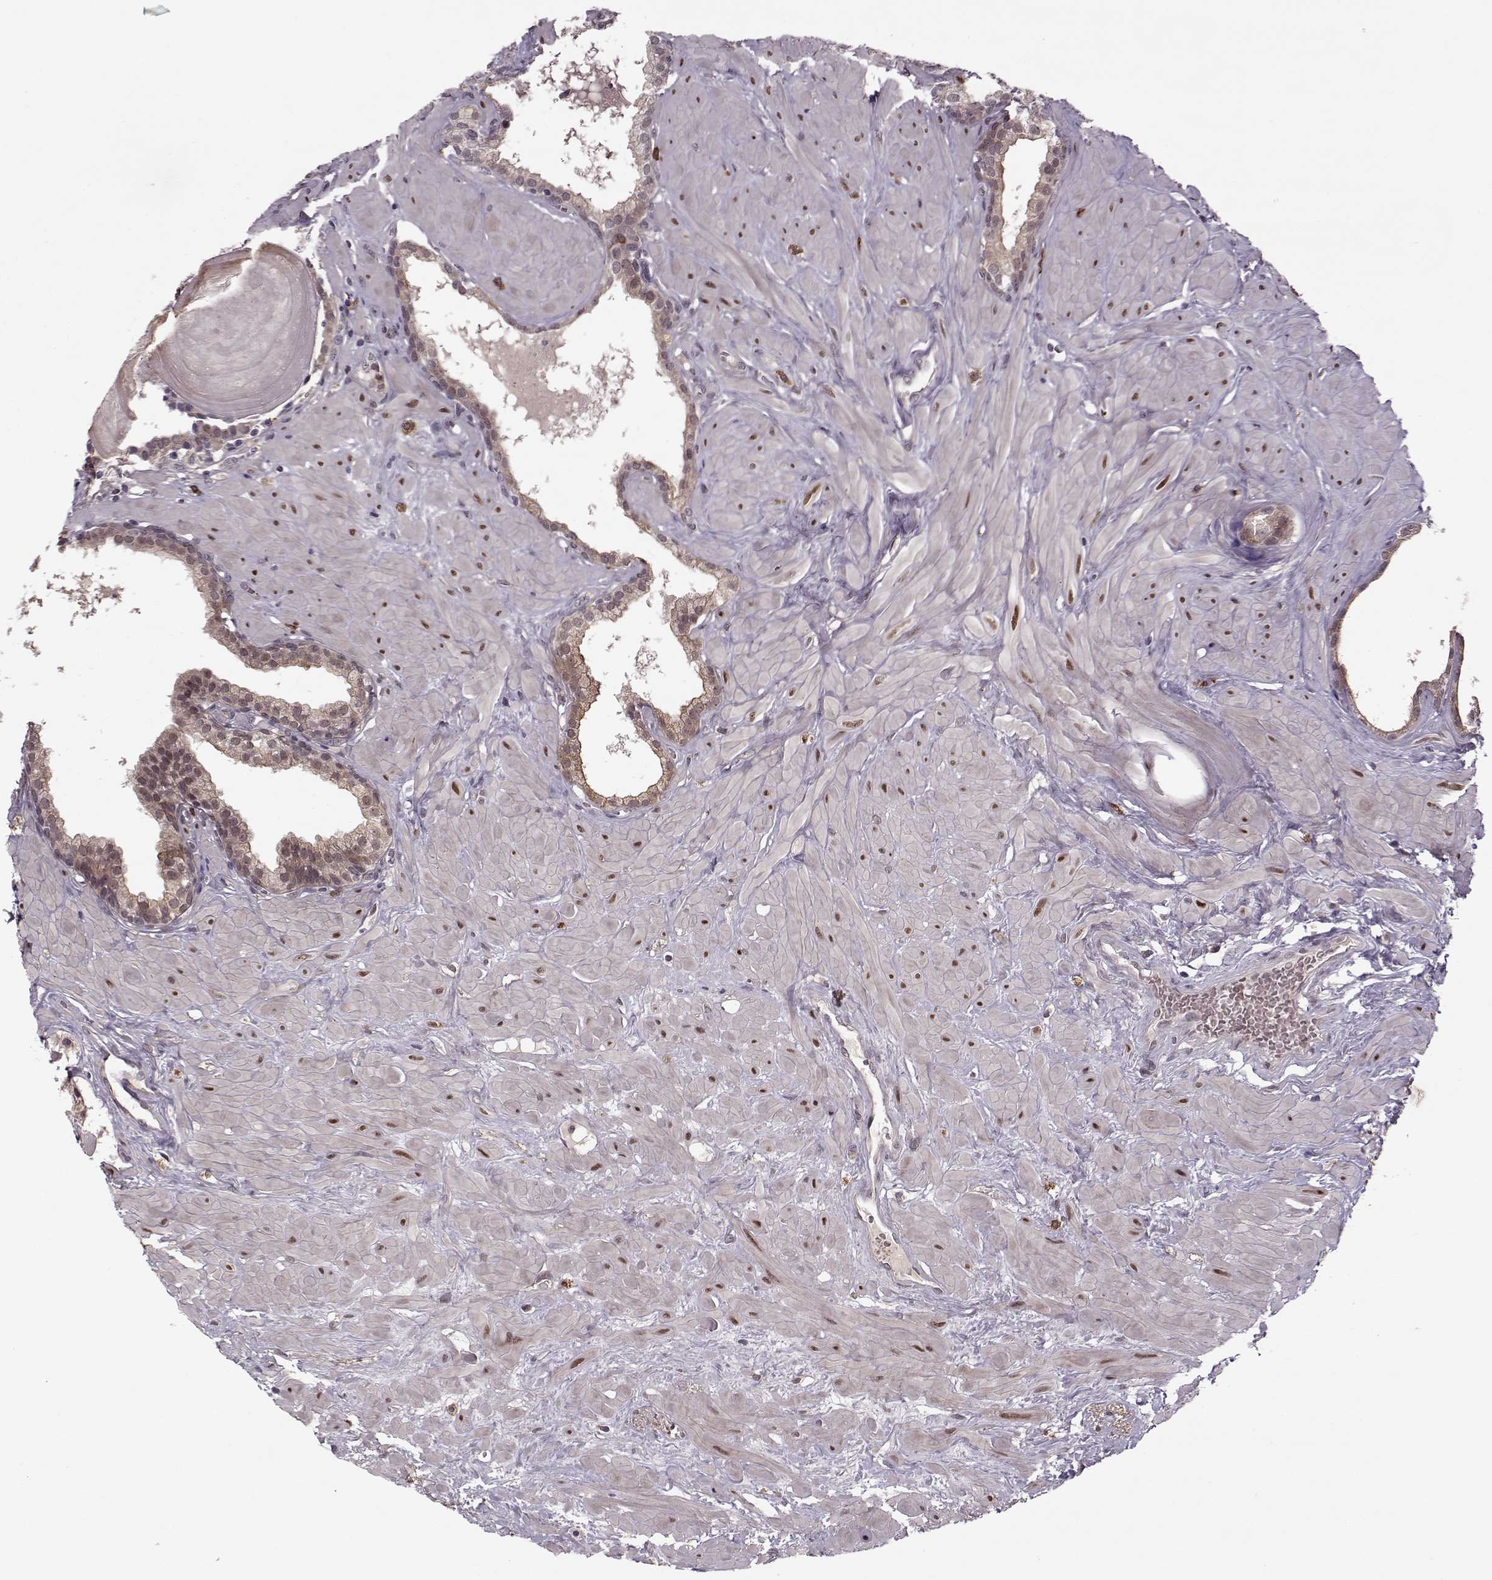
{"staining": {"intensity": "strong", "quantity": "25%-75%", "location": "cytoplasmic/membranous"}, "tissue": "prostate", "cell_type": "Glandular cells", "image_type": "normal", "snomed": [{"axis": "morphology", "description": "Normal tissue, NOS"}, {"axis": "topography", "description": "Prostate"}], "caption": "This is an image of immunohistochemistry (IHC) staining of benign prostate, which shows strong expression in the cytoplasmic/membranous of glandular cells.", "gene": "DENND4B", "patient": {"sex": "male", "age": 48}}